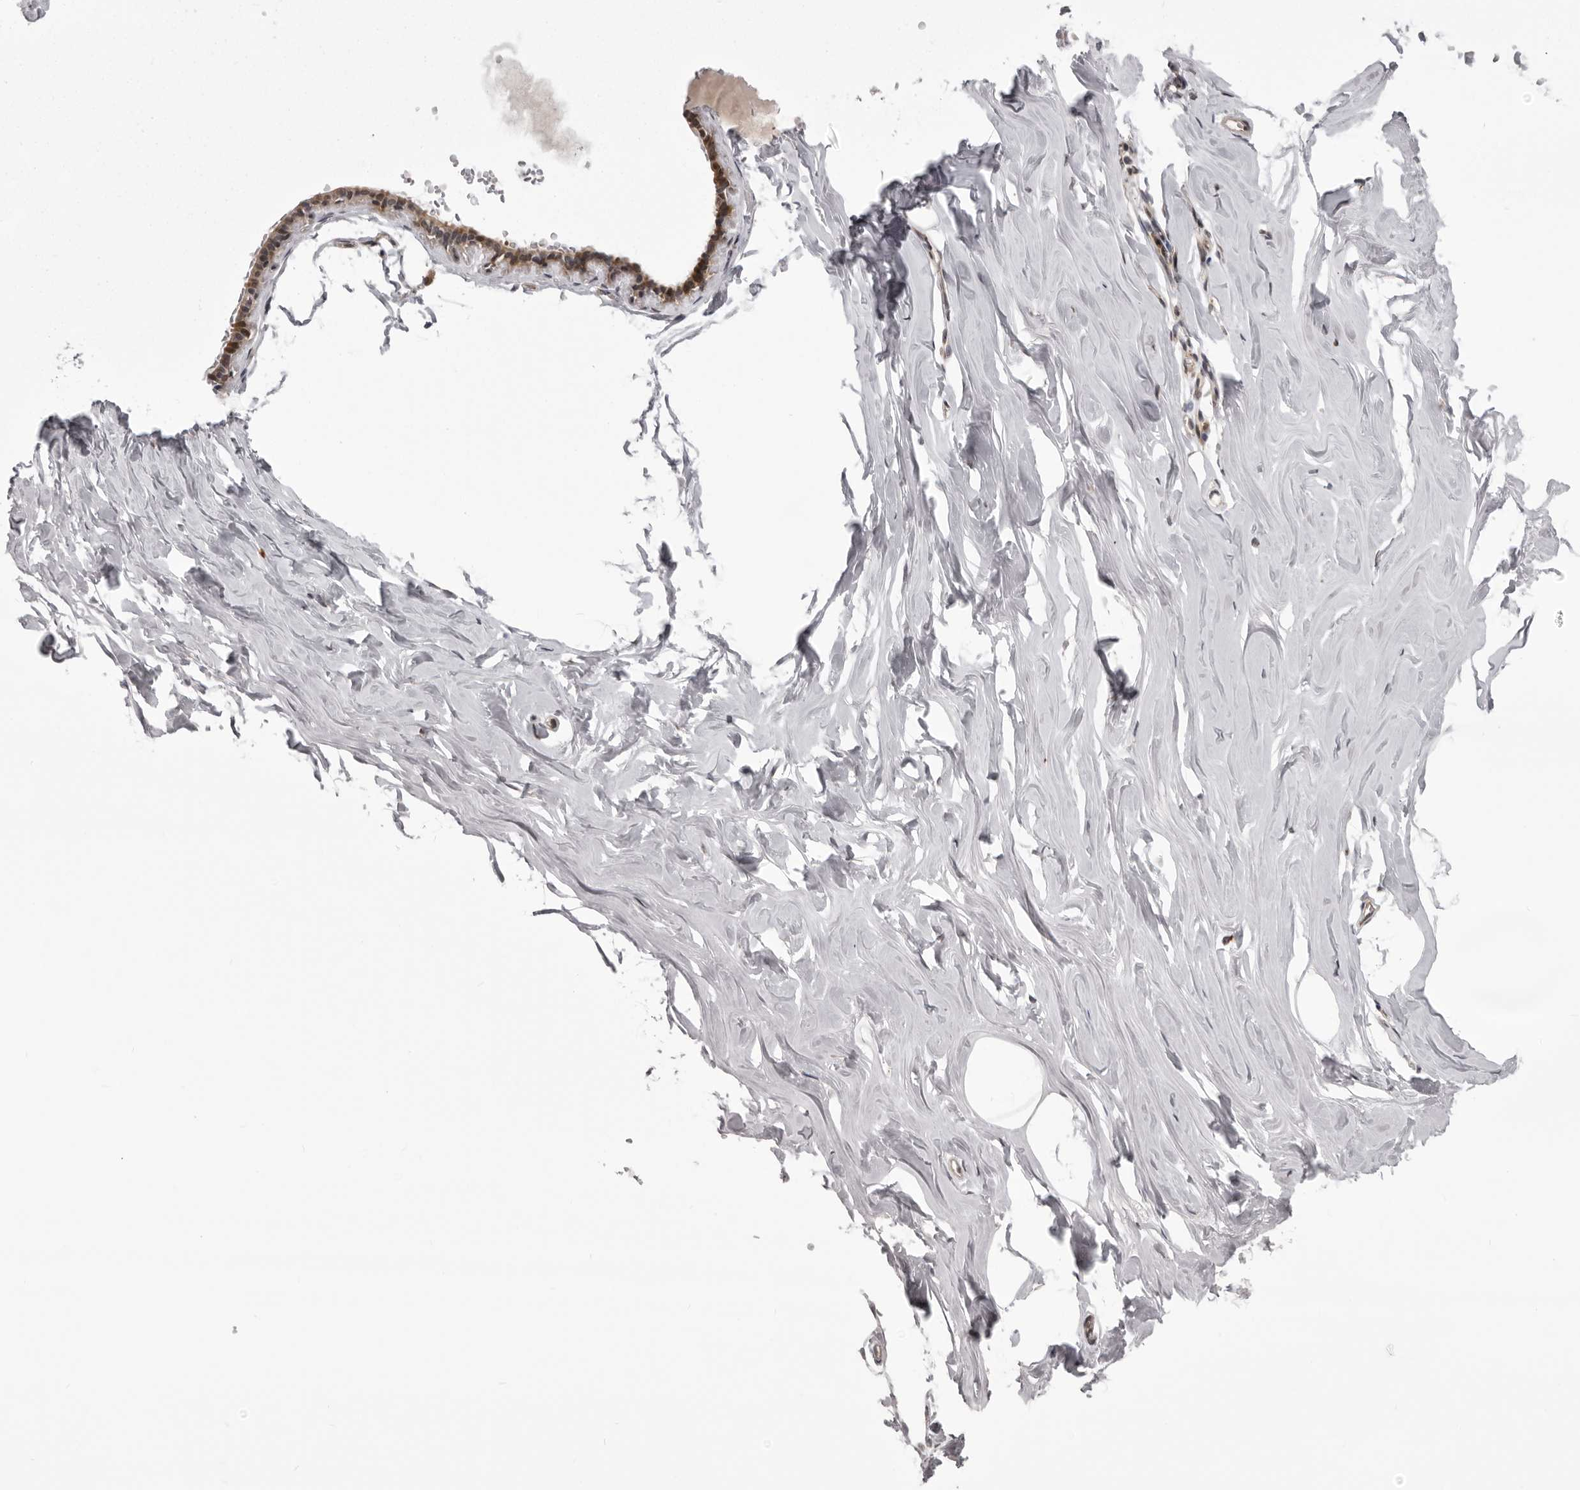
{"staining": {"intensity": "moderate", "quantity": "25%-75%", "location": "cytoplasmic/membranous"}, "tissue": "adipose tissue", "cell_type": "Adipocytes", "image_type": "normal", "snomed": [{"axis": "morphology", "description": "Normal tissue, NOS"}, {"axis": "morphology", "description": "Fibrosis, NOS"}, {"axis": "topography", "description": "Breast"}, {"axis": "topography", "description": "Adipose tissue"}], "caption": "The histopathology image demonstrates staining of benign adipose tissue, revealing moderate cytoplasmic/membranous protein positivity (brown color) within adipocytes. The staining was performed using DAB (3,3'-diaminobenzidine), with brown indicating positive protein expression. Nuclei are stained blue with hematoxylin.", "gene": "C1orf109", "patient": {"sex": "female", "age": 39}}